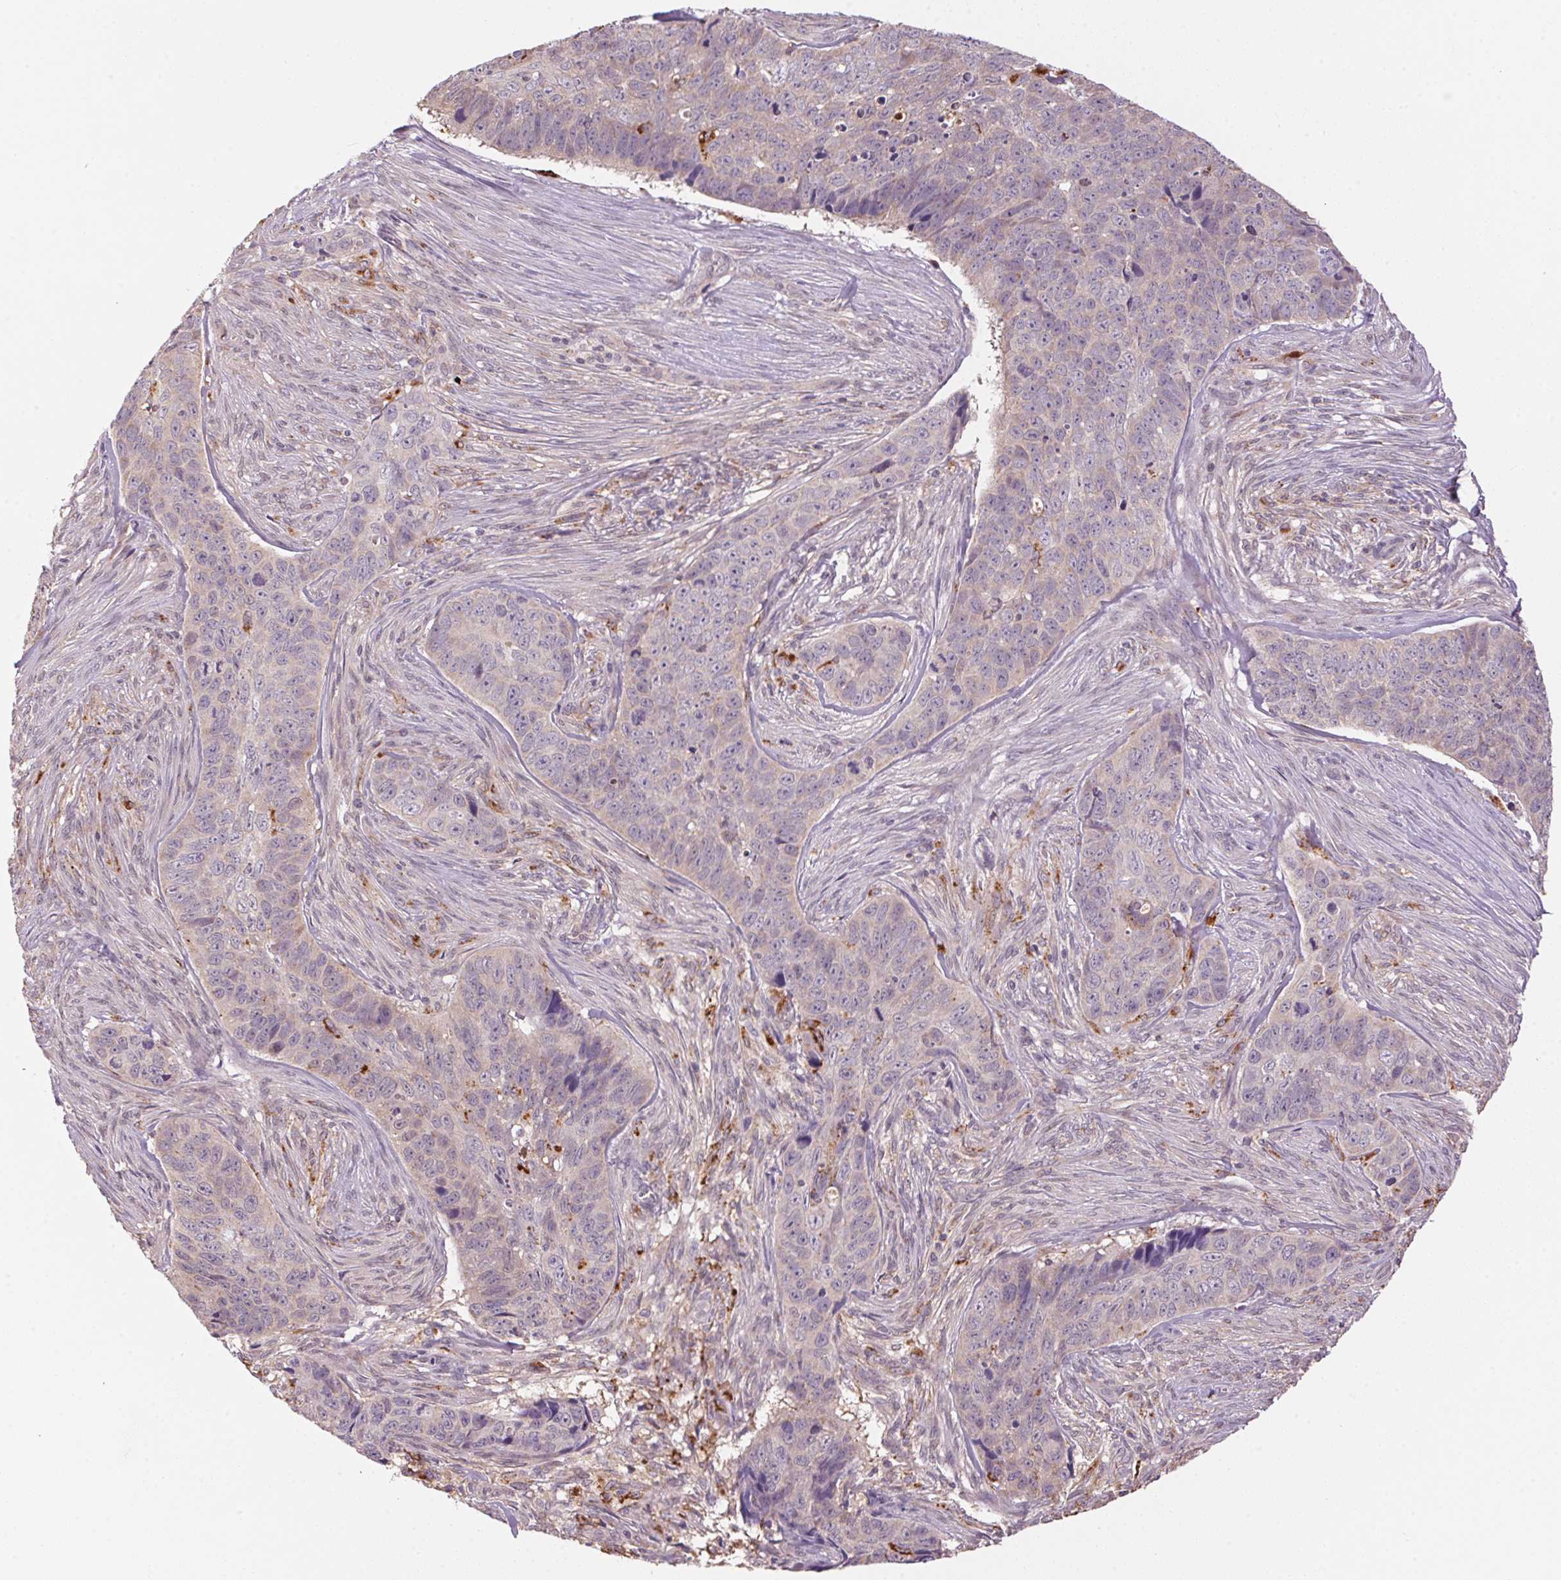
{"staining": {"intensity": "negative", "quantity": "none", "location": "none"}, "tissue": "skin cancer", "cell_type": "Tumor cells", "image_type": "cancer", "snomed": [{"axis": "morphology", "description": "Basal cell carcinoma"}, {"axis": "topography", "description": "Skin"}], "caption": "DAB (3,3'-diaminobenzidine) immunohistochemical staining of skin basal cell carcinoma demonstrates no significant expression in tumor cells.", "gene": "ADH5", "patient": {"sex": "female", "age": 82}}